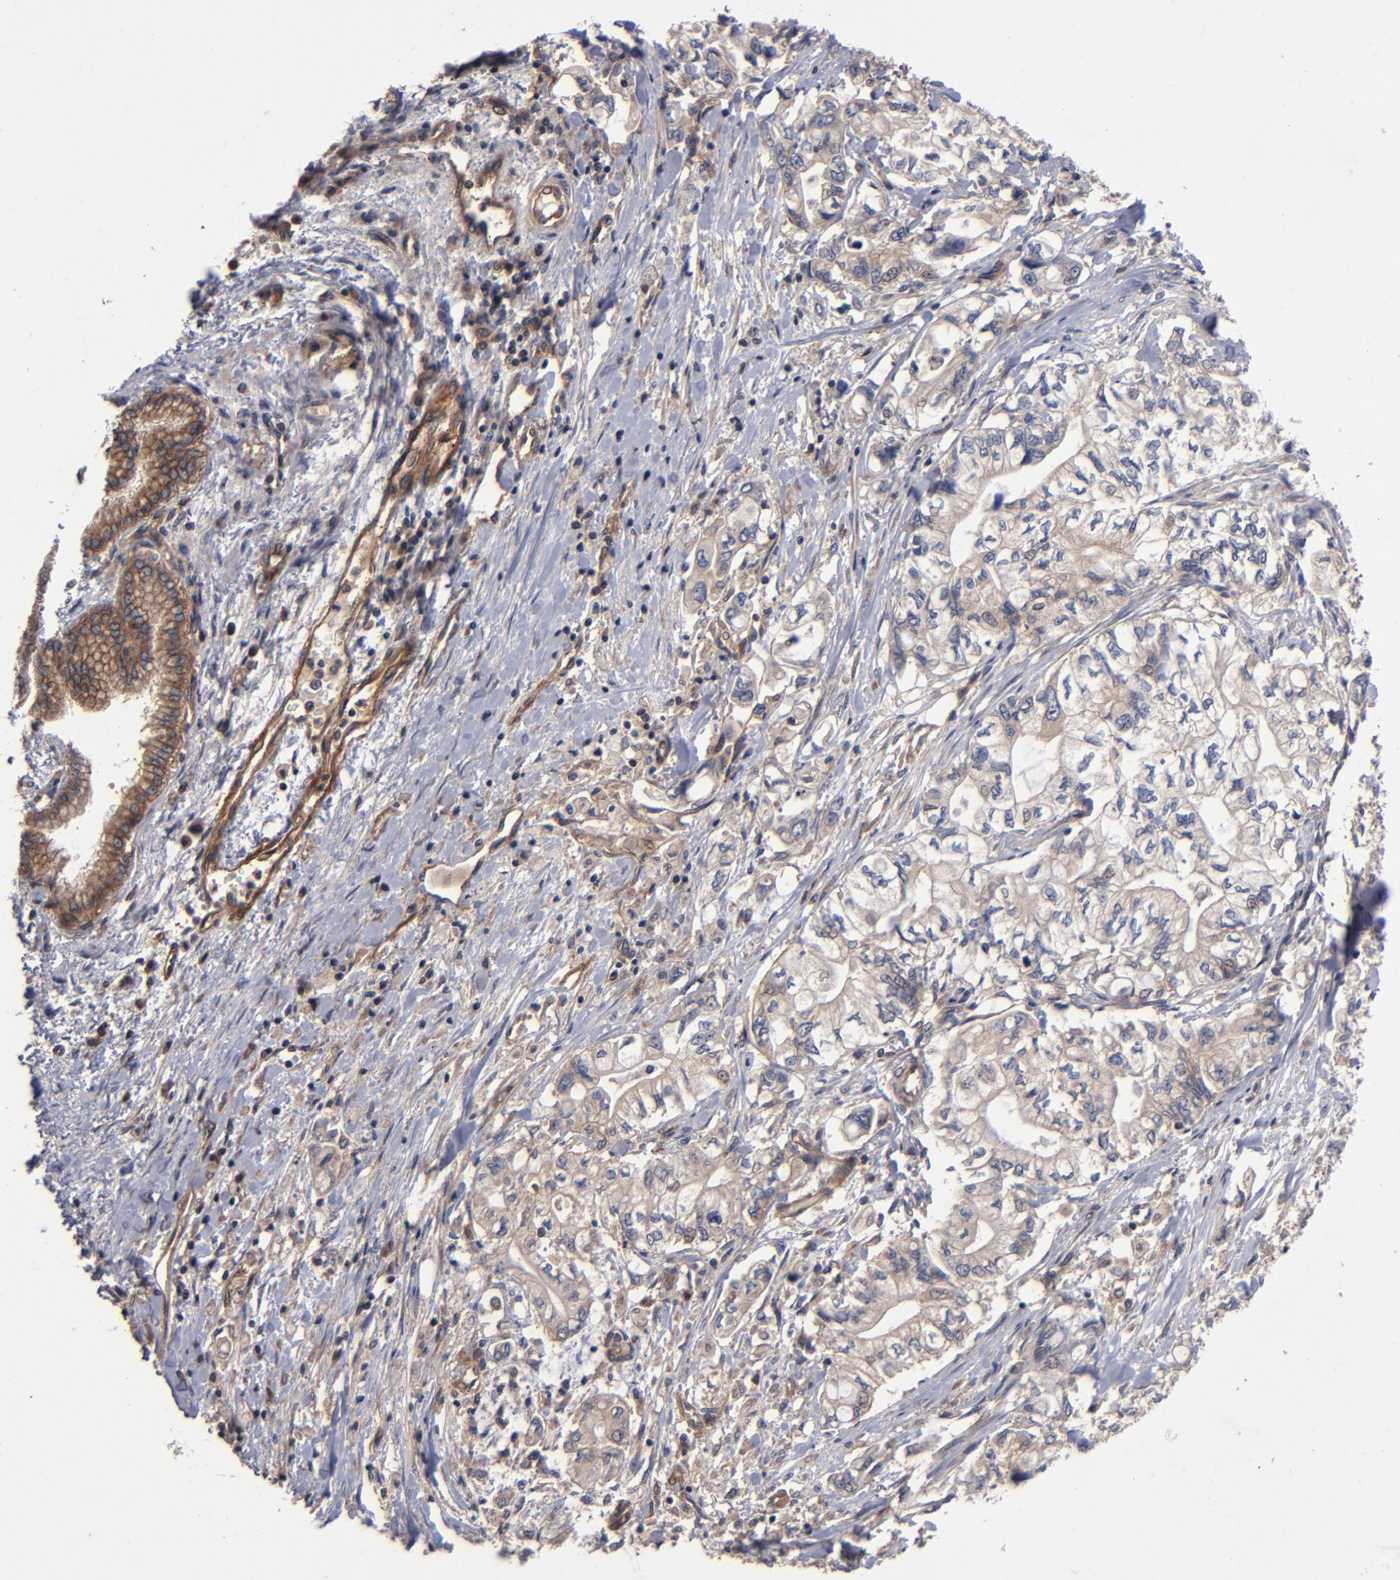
{"staining": {"intensity": "weak", "quantity": ">75%", "location": "cytoplasmic/membranous"}, "tissue": "pancreatic cancer", "cell_type": "Tumor cells", "image_type": "cancer", "snomed": [{"axis": "morphology", "description": "Adenocarcinoma, NOS"}, {"axis": "topography", "description": "Pancreas"}], "caption": "Tumor cells demonstrate weak cytoplasmic/membranous staining in about >75% of cells in pancreatic cancer (adenocarcinoma).", "gene": "BDKRB1", "patient": {"sex": "male", "age": 79}}